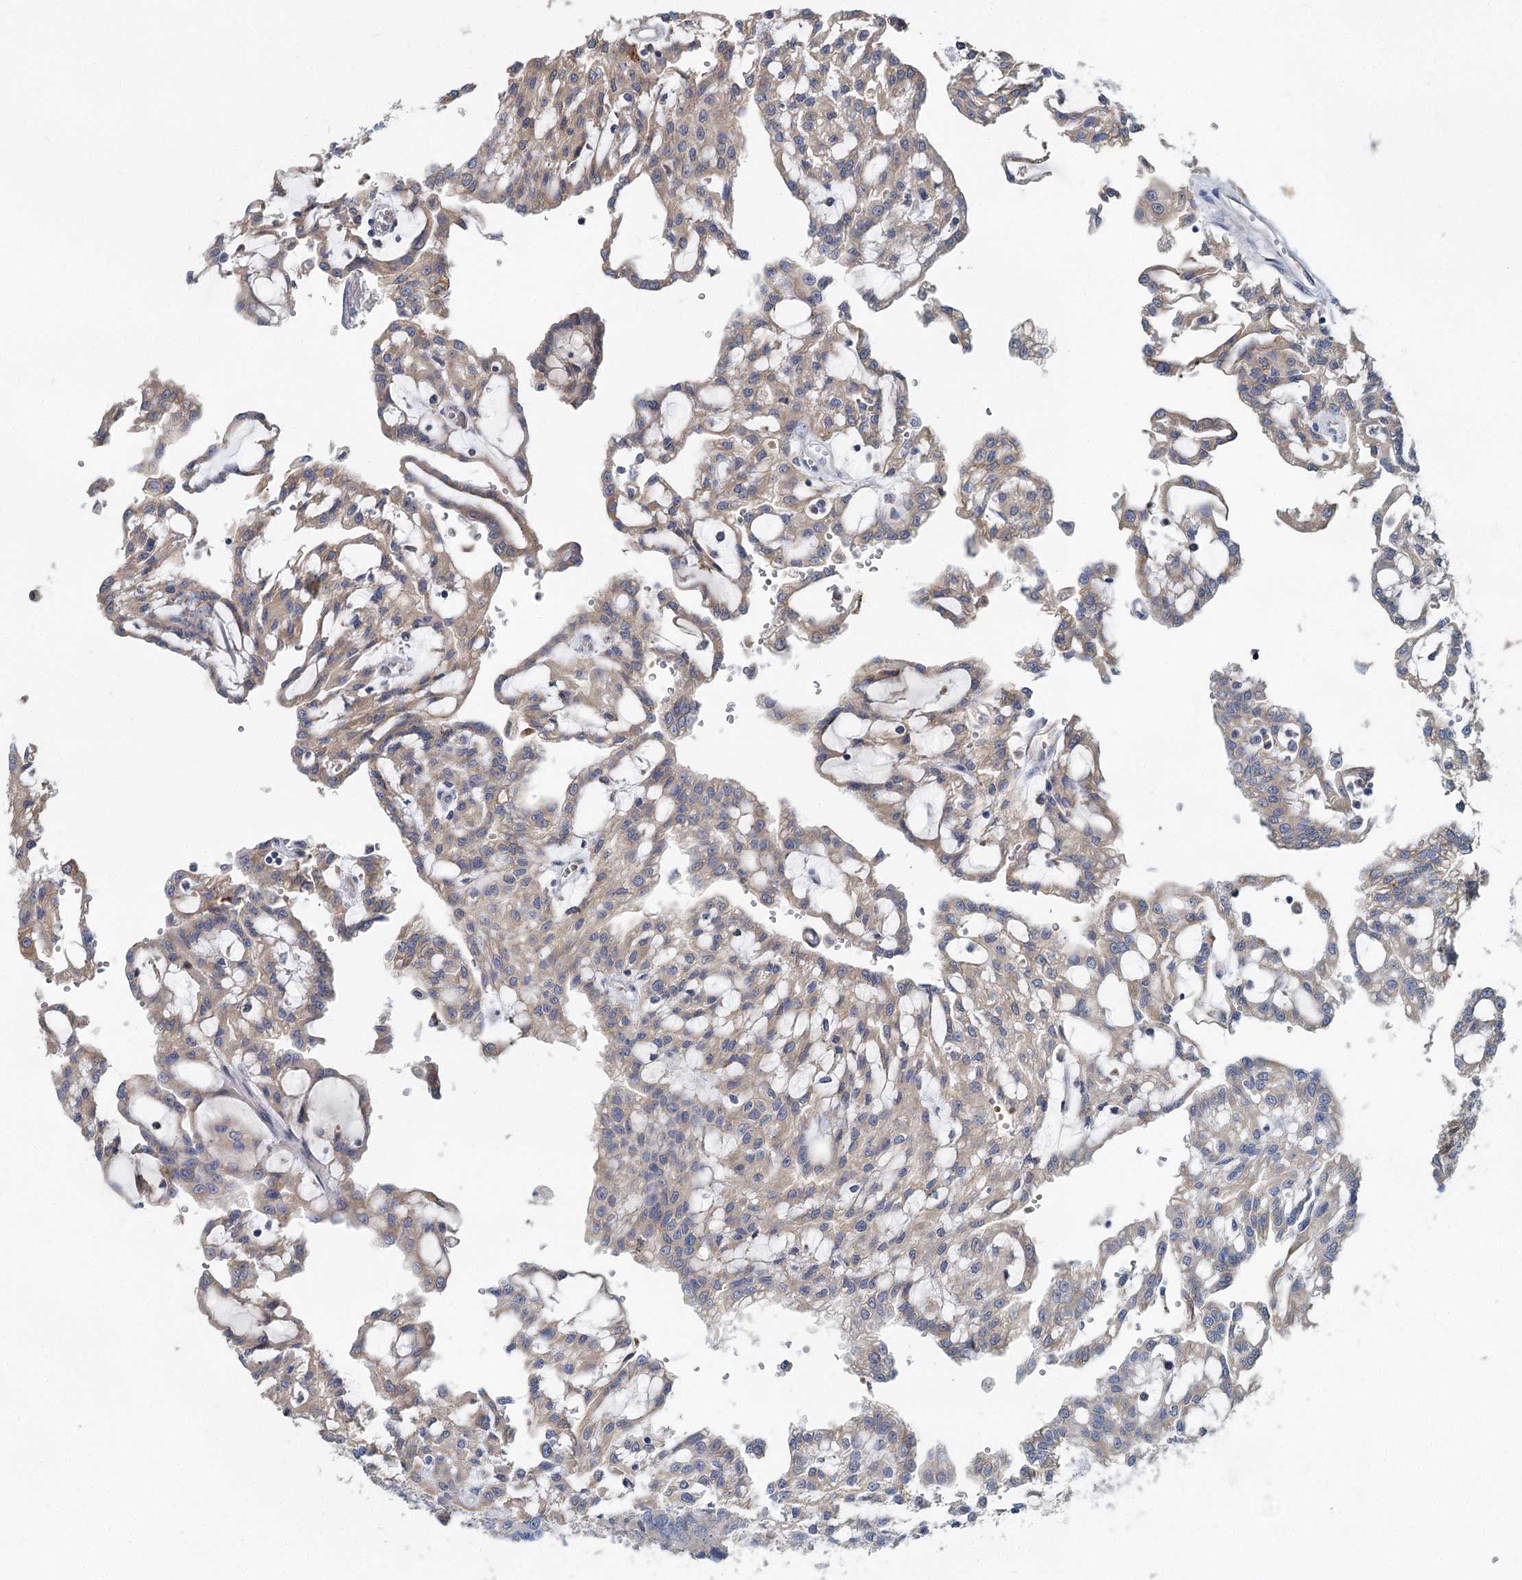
{"staining": {"intensity": "weak", "quantity": "25%-75%", "location": "cytoplasmic/membranous"}, "tissue": "renal cancer", "cell_type": "Tumor cells", "image_type": "cancer", "snomed": [{"axis": "morphology", "description": "Adenocarcinoma, NOS"}, {"axis": "topography", "description": "Kidney"}], "caption": "Immunohistochemistry (IHC) histopathology image of renal cancer (adenocarcinoma) stained for a protein (brown), which demonstrates low levels of weak cytoplasmic/membranous positivity in approximately 25%-75% of tumor cells.", "gene": "ANKRD16", "patient": {"sex": "male", "age": 63}}